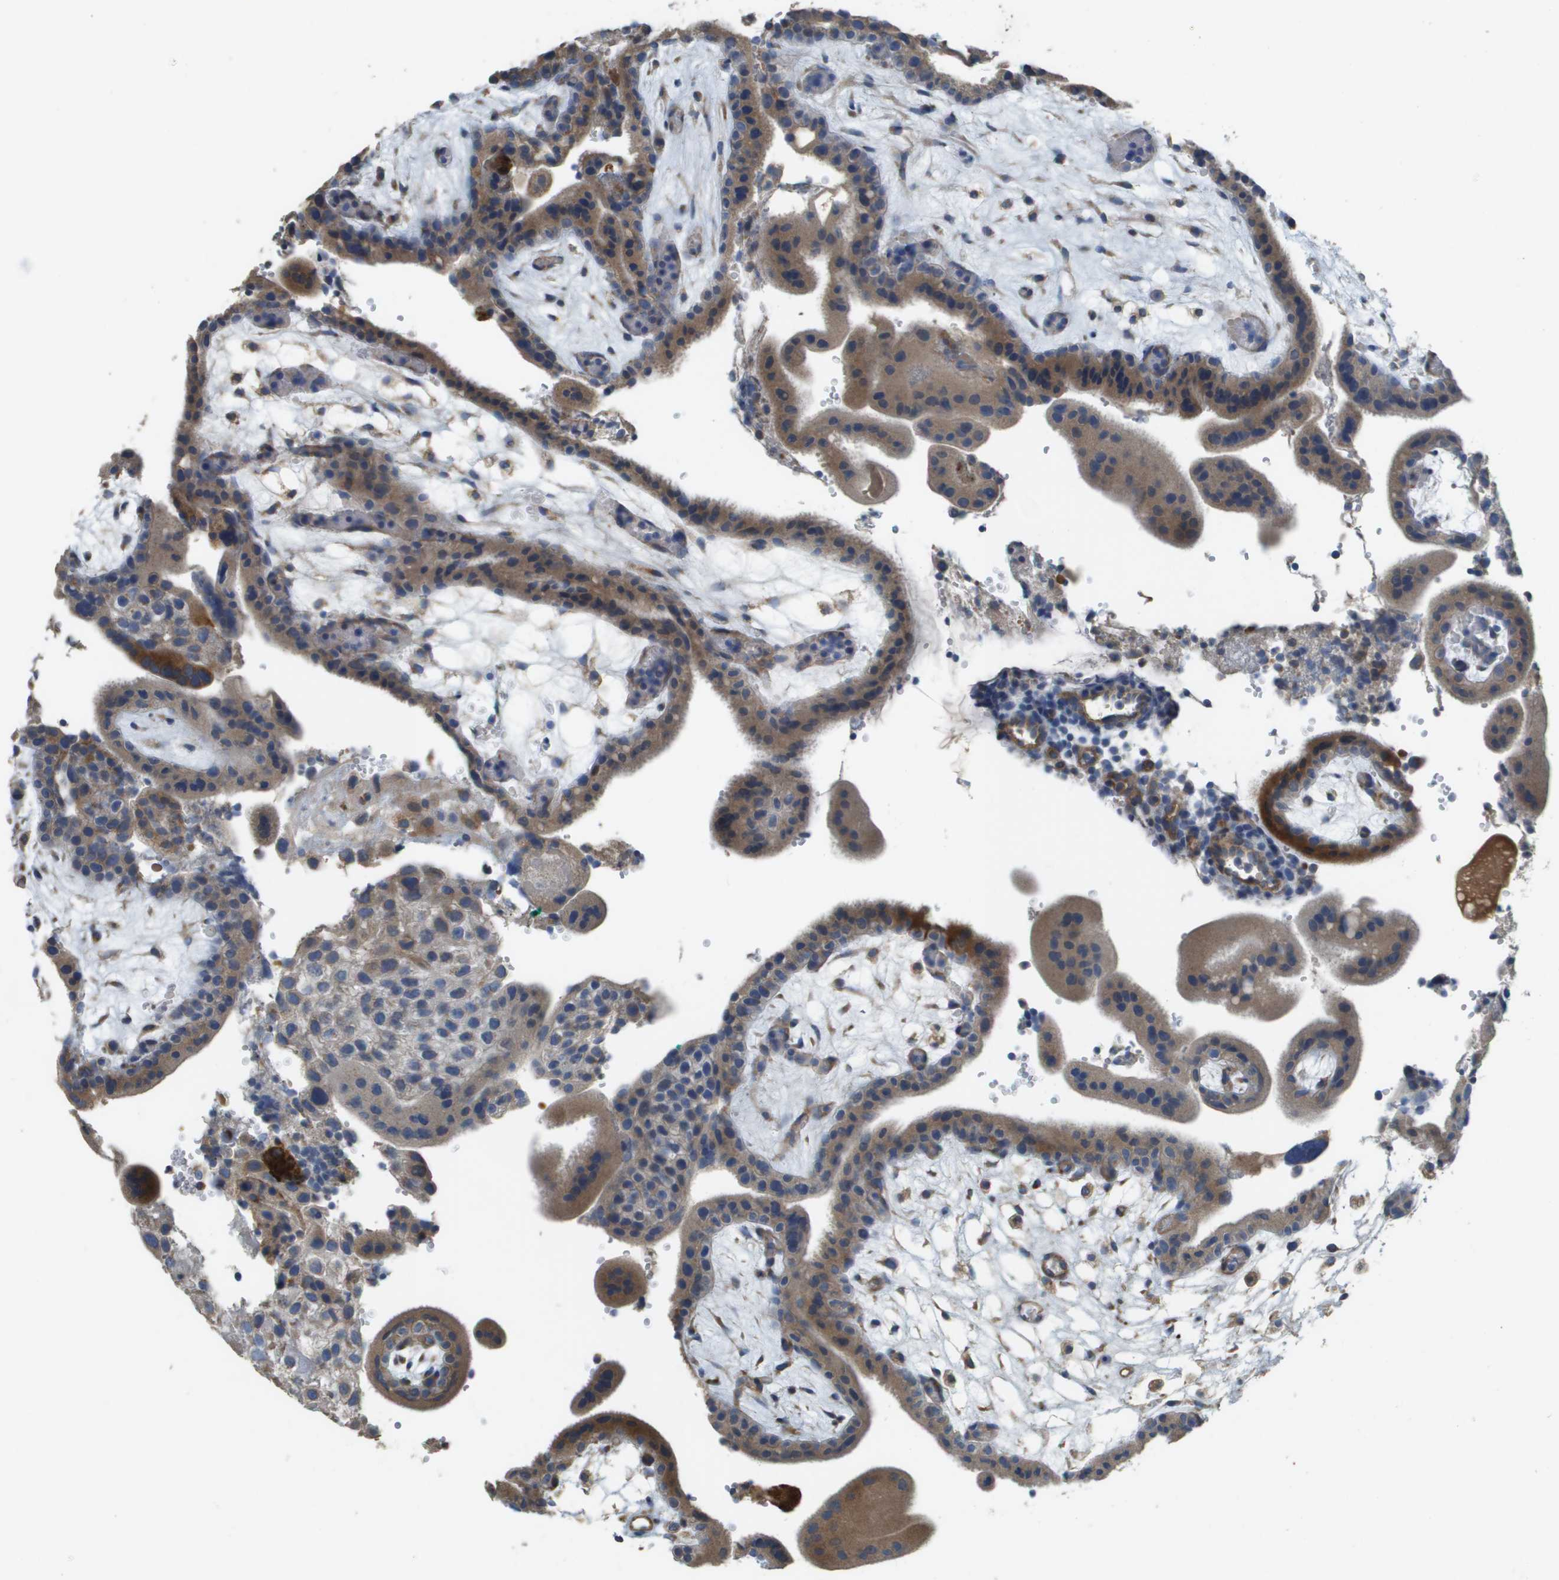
{"staining": {"intensity": "moderate", "quantity": "25%-75%", "location": "cytoplasmic/membranous"}, "tissue": "placenta", "cell_type": "Decidual cells", "image_type": "normal", "snomed": [{"axis": "morphology", "description": "Normal tissue, NOS"}, {"axis": "topography", "description": "Placenta"}], "caption": "Immunohistochemical staining of benign placenta exhibits 25%-75% levels of moderate cytoplasmic/membranous protein staining in about 25%-75% of decidual cells. (DAB (3,3'-diaminobenzidine) = brown stain, brightfield microscopy at high magnification).", "gene": "CASP10", "patient": {"sex": "female", "age": 18}}